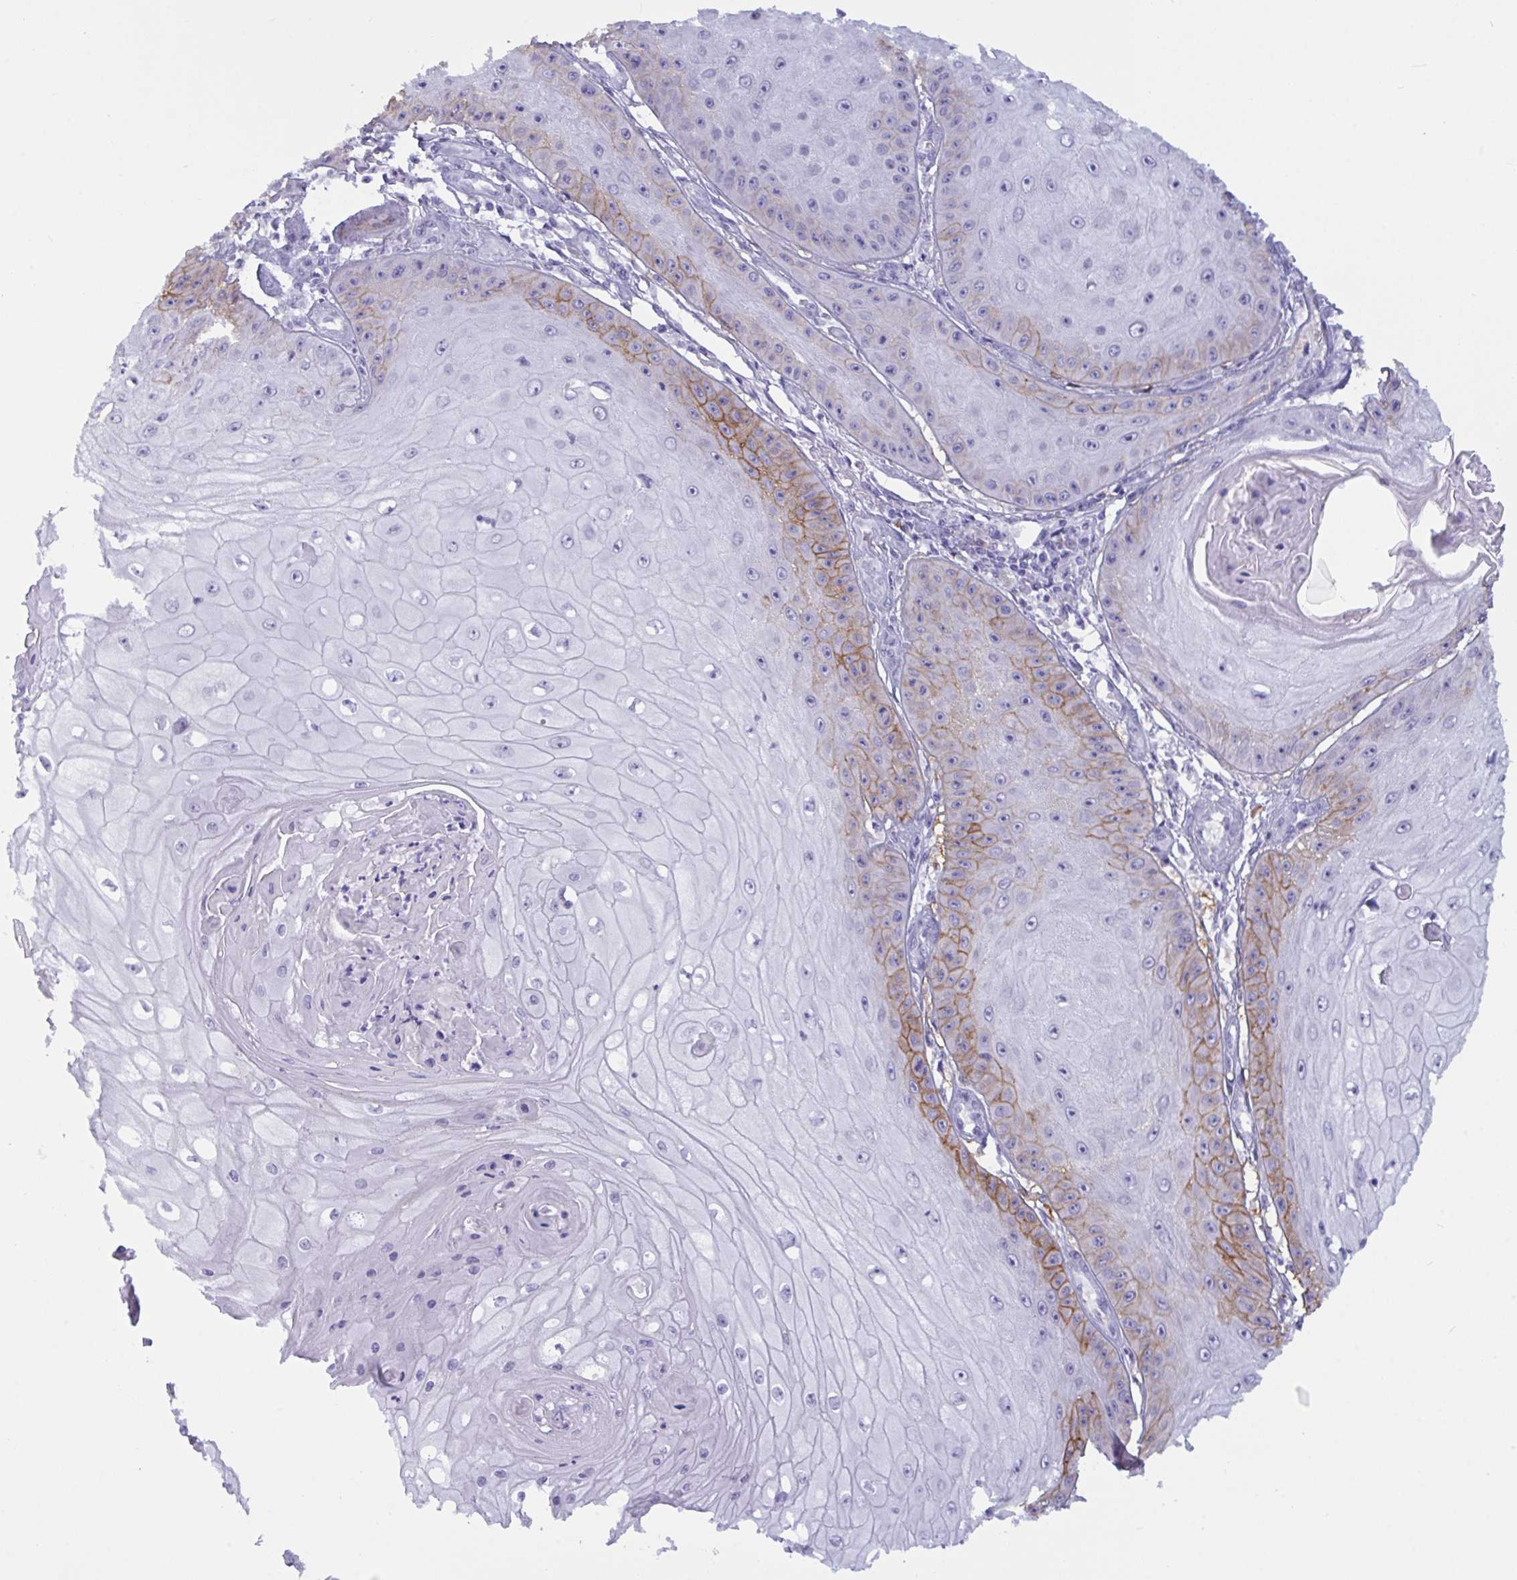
{"staining": {"intensity": "moderate", "quantity": "<25%", "location": "cytoplasmic/membranous"}, "tissue": "skin cancer", "cell_type": "Tumor cells", "image_type": "cancer", "snomed": [{"axis": "morphology", "description": "Squamous cell carcinoma, NOS"}, {"axis": "topography", "description": "Skin"}], "caption": "IHC image of human skin cancer (squamous cell carcinoma) stained for a protein (brown), which reveals low levels of moderate cytoplasmic/membranous staining in approximately <25% of tumor cells.", "gene": "SLC2A1", "patient": {"sex": "male", "age": 70}}